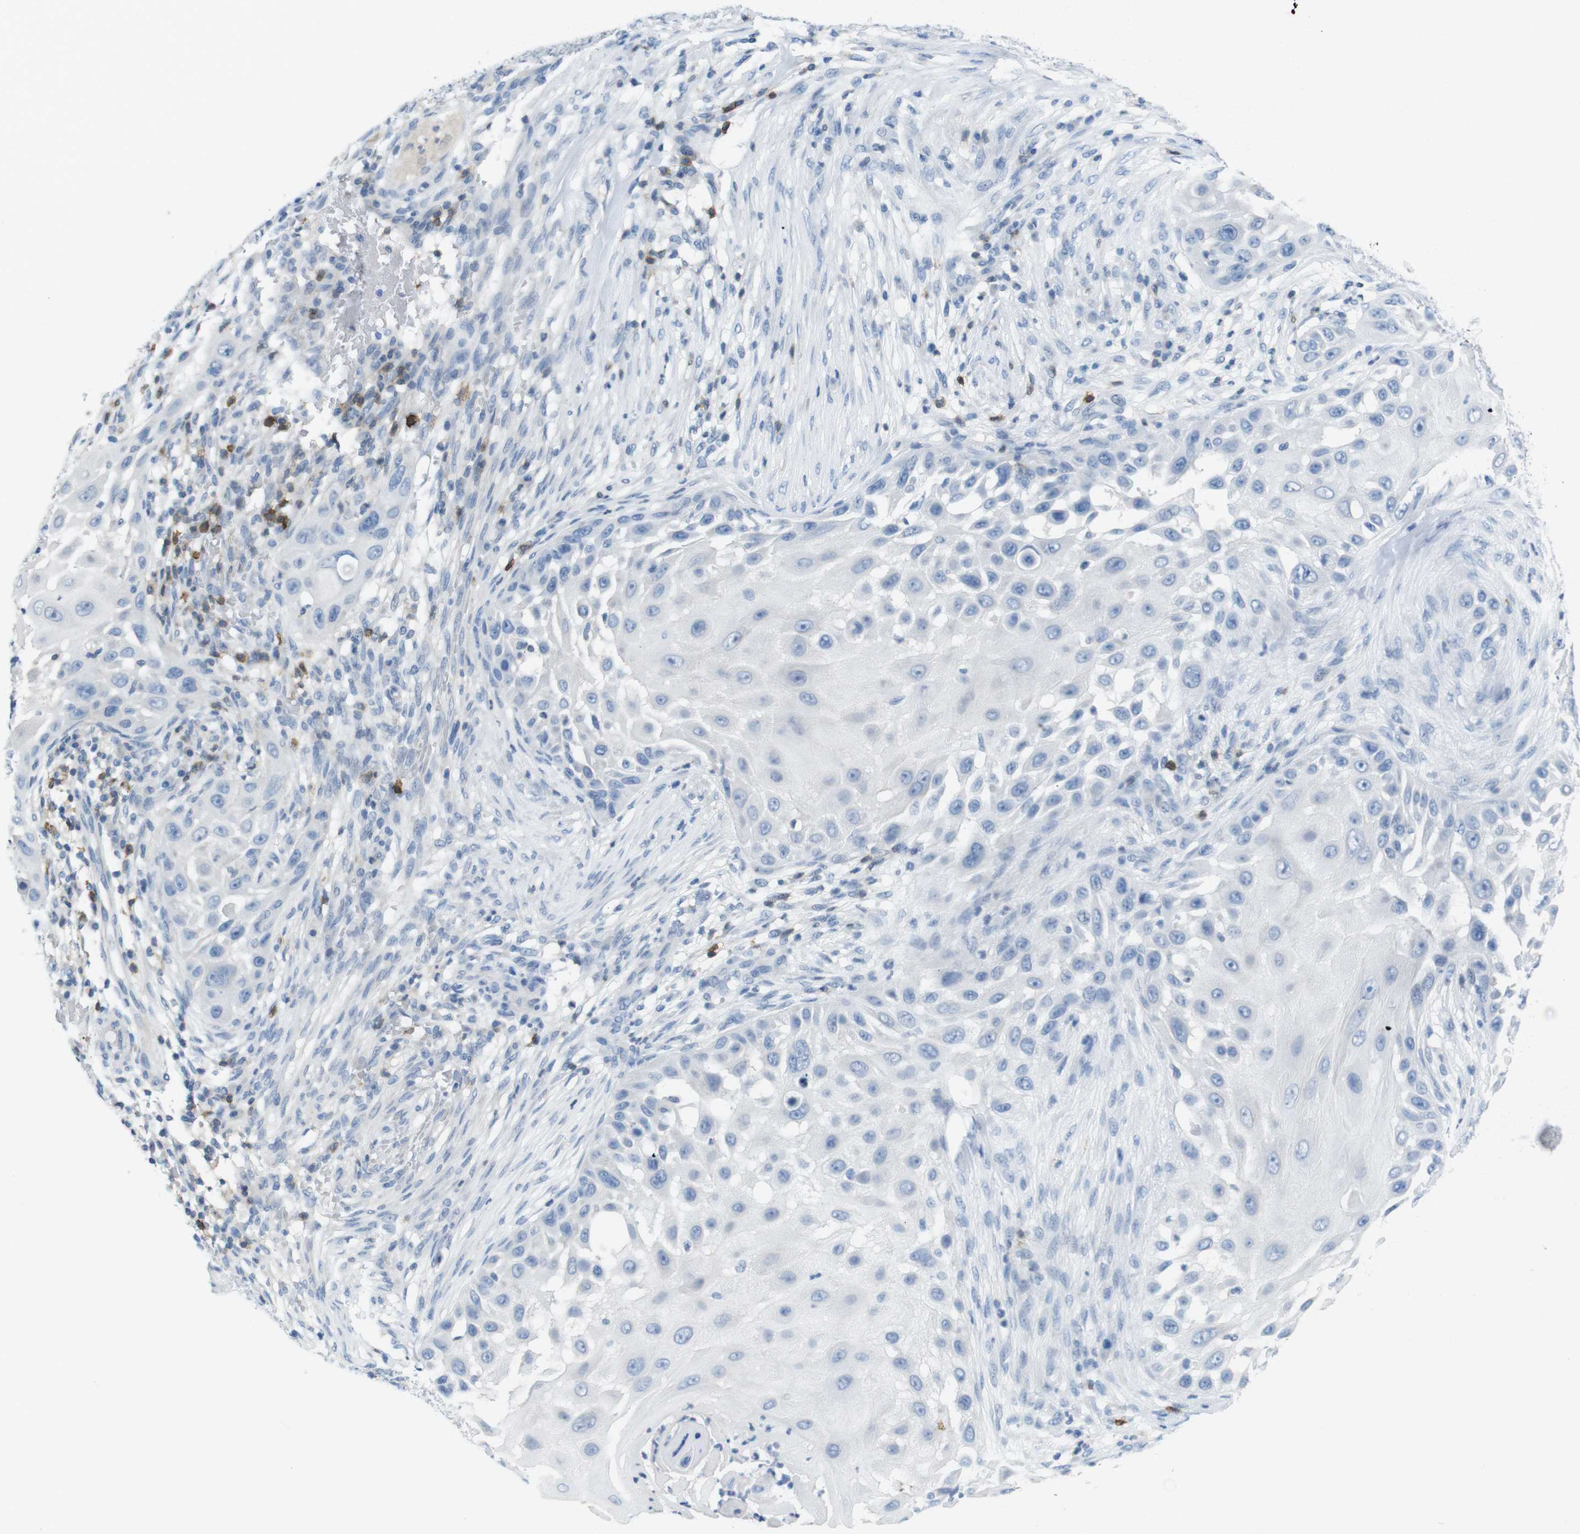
{"staining": {"intensity": "negative", "quantity": "none", "location": "none"}, "tissue": "skin cancer", "cell_type": "Tumor cells", "image_type": "cancer", "snomed": [{"axis": "morphology", "description": "Squamous cell carcinoma, NOS"}, {"axis": "topography", "description": "Skin"}], "caption": "Immunohistochemistry (IHC) of squamous cell carcinoma (skin) shows no positivity in tumor cells.", "gene": "CD5", "patient": {"sex": "female", "age": 44}}